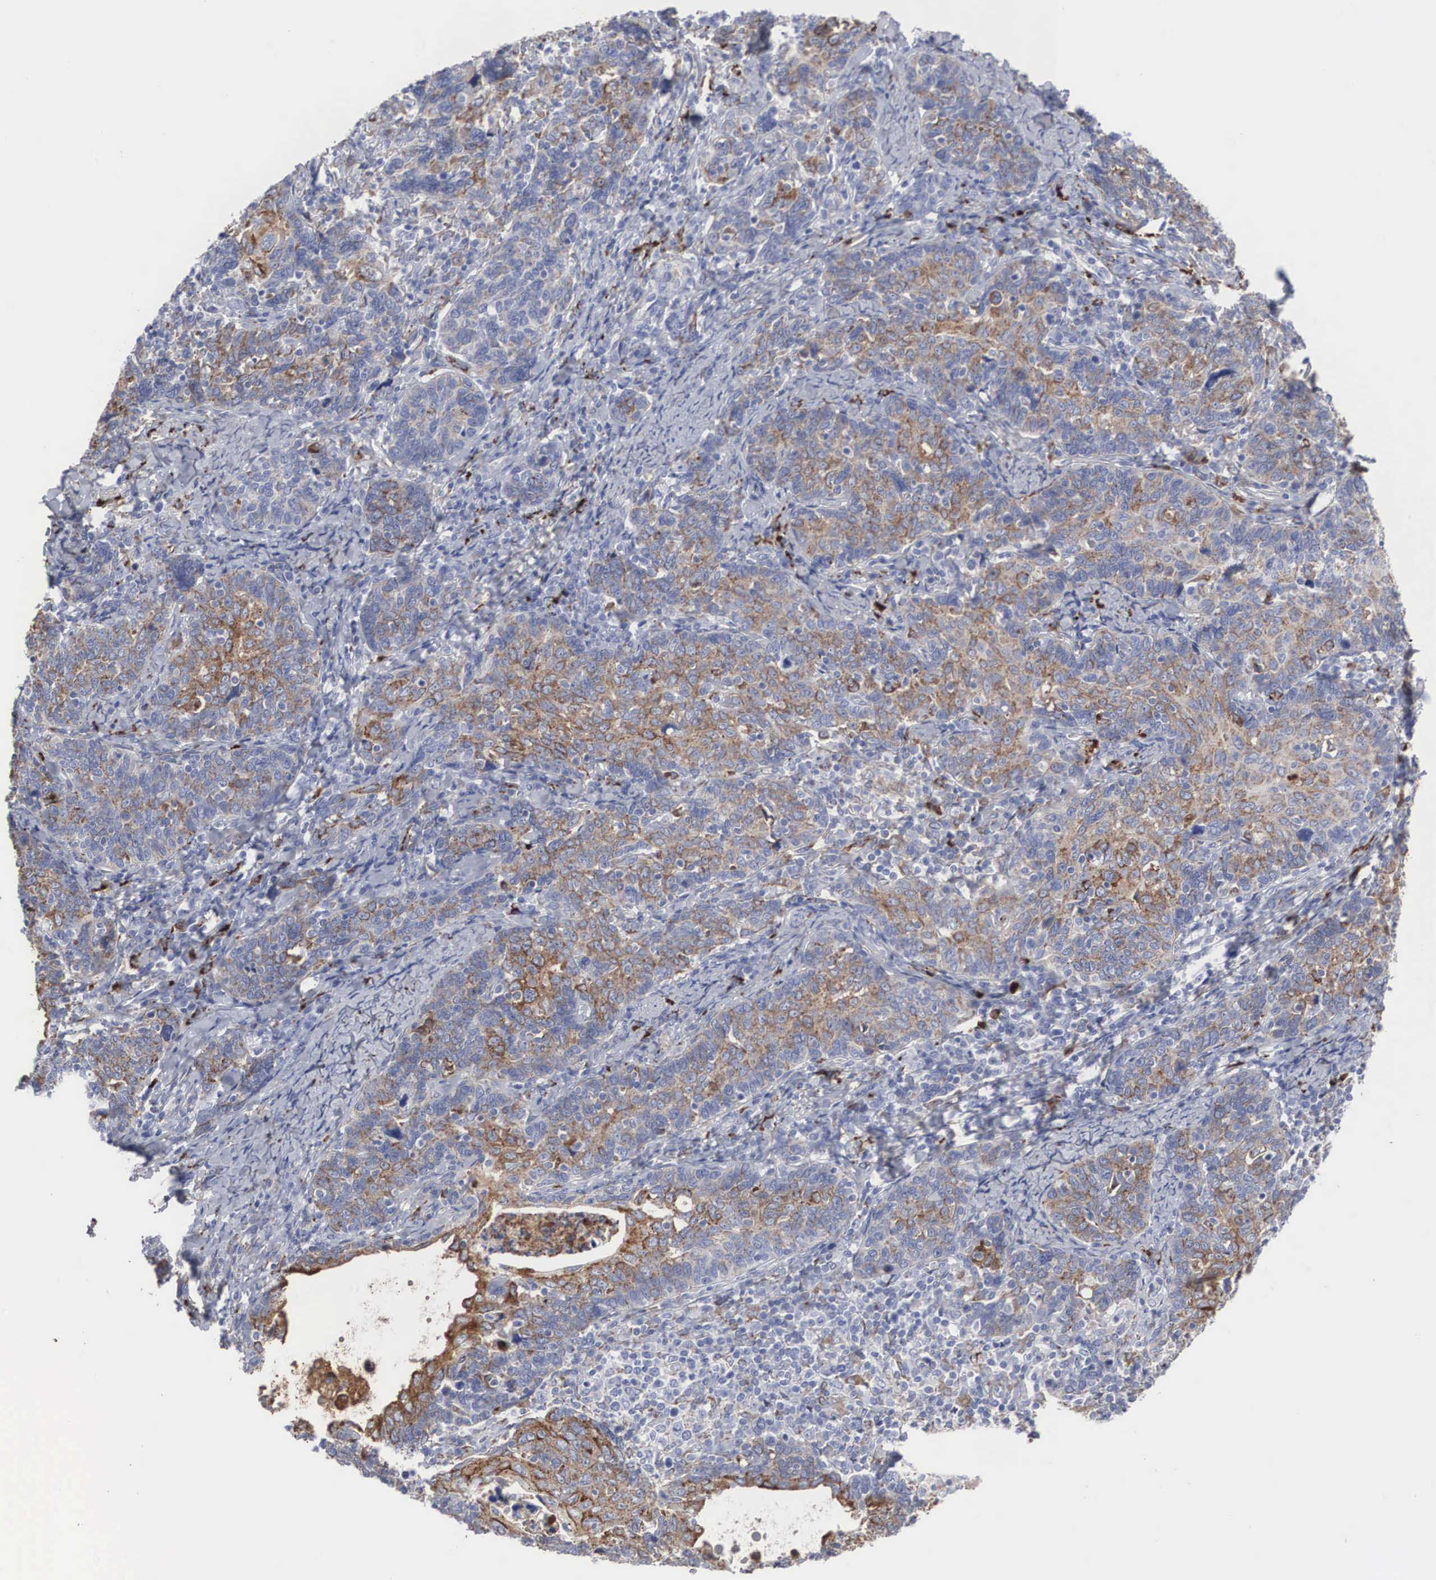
{"staining": {"intensity": "weak", "quantity": "25%-75%", "location": "cytoplasmic/membranous"}, "tissue": "cervical cancer", "cell_type": "Tumor cells", "image_type": "cancer", "snomed": [{"axis": "morphology", "description": "Squamous cell carcinoma, NOS"}, {"axis": "topography", "description": "Cervix"}], "caption": "Brown immunohistochemical staining in human cervical cancer reveals weak cytoplasmic/membranous staining in approximately 25%-75% of tumor cells. (DAB IHC with brightfield microscopy, high magnification).", "gene": "LGALS3BP", "patient": {"sex": "female", "age": 41}}